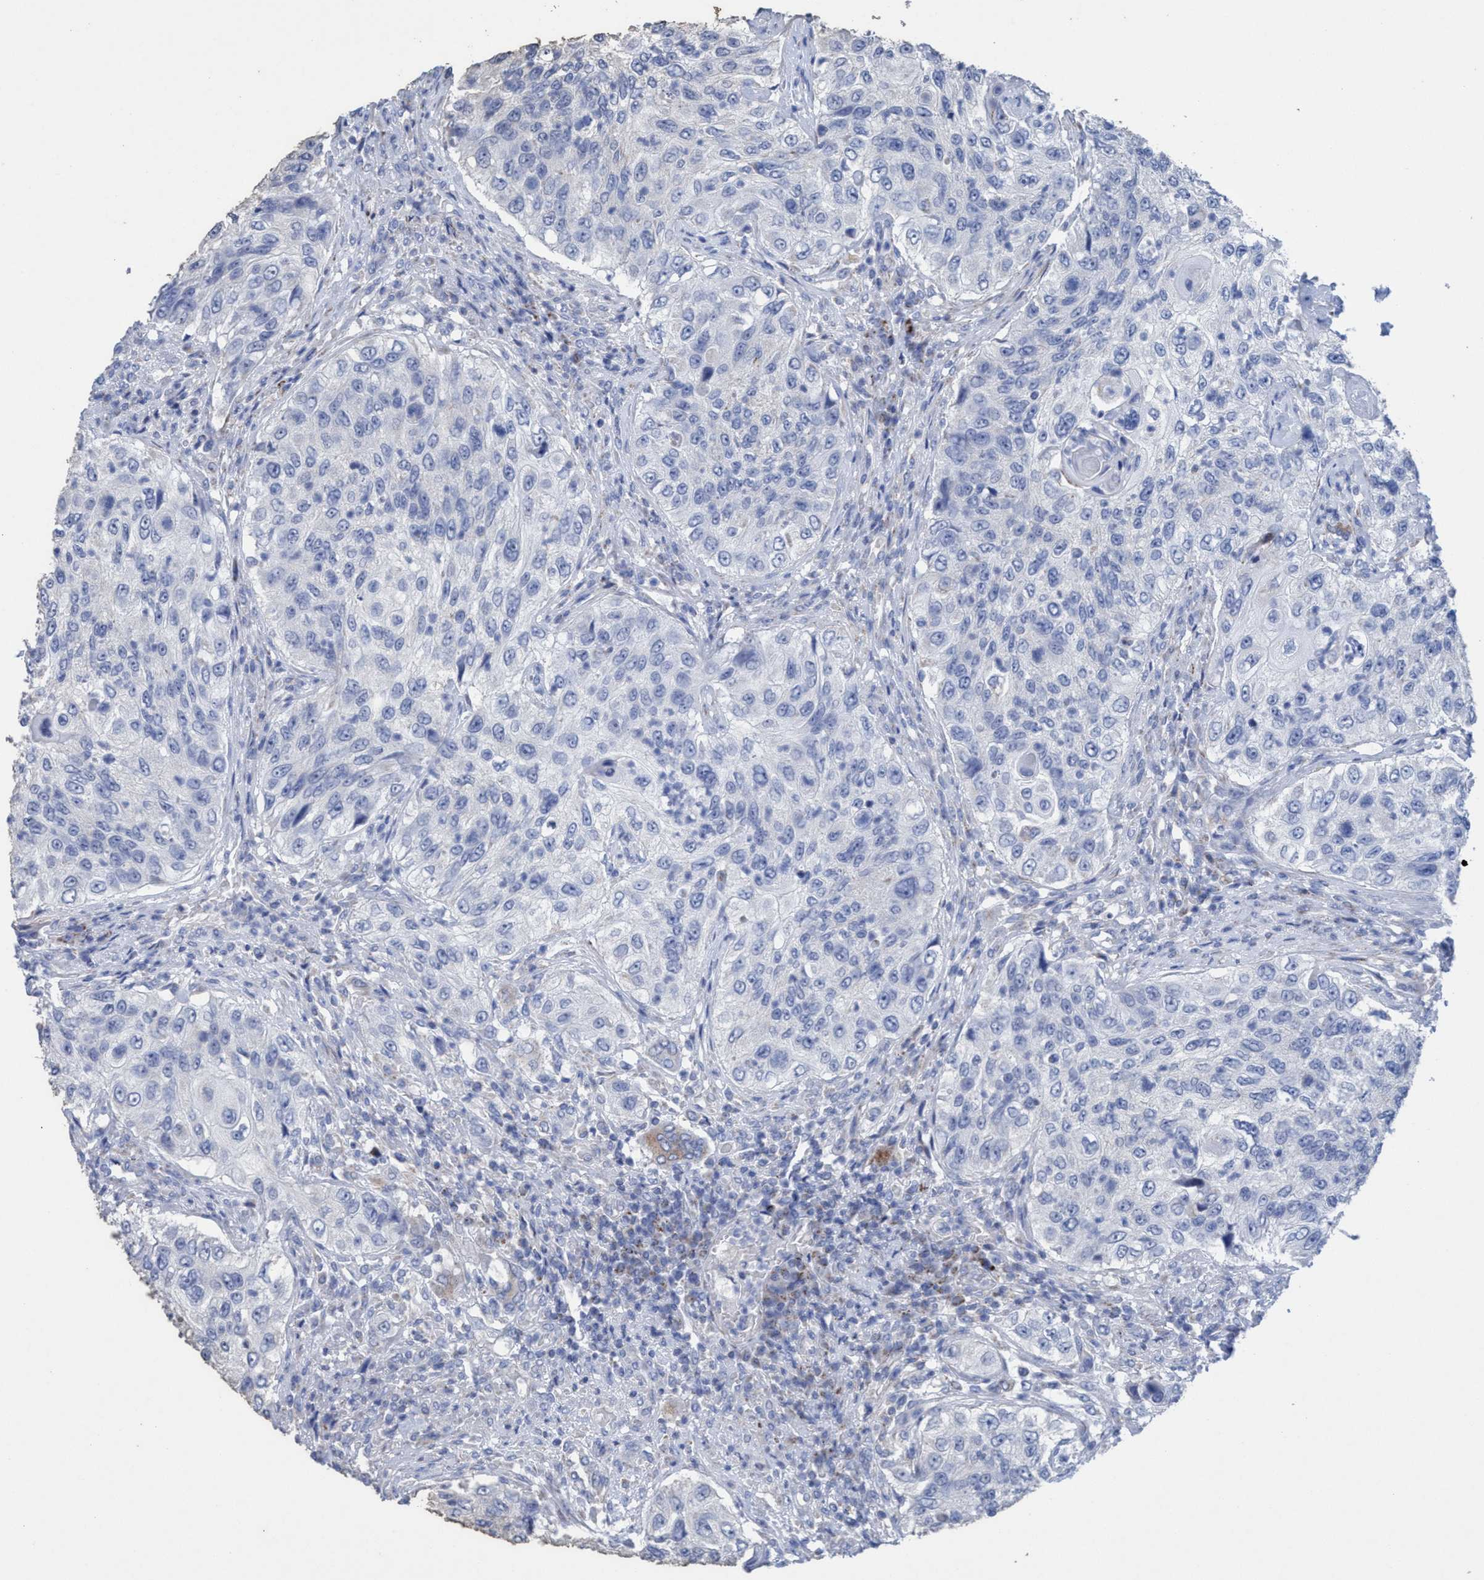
{"staining": {"intensity": "negative", "quantity": "none", "location": "none"}, "tissue": "urothelial cancer", "cell_type": "Tumor cells", "image_type": "cancer", "snomed": [{"axis": "morphology", "description": "Urothelial carcinoma, High grade"}, {"axis": "topography", "description": "Urinary bladder"}], "caption": "IHC of human urothelial cancer shows no positivity in tumor cells.", "gene": "RSAD1", "patient": {"sex": "female", "age": 60}}